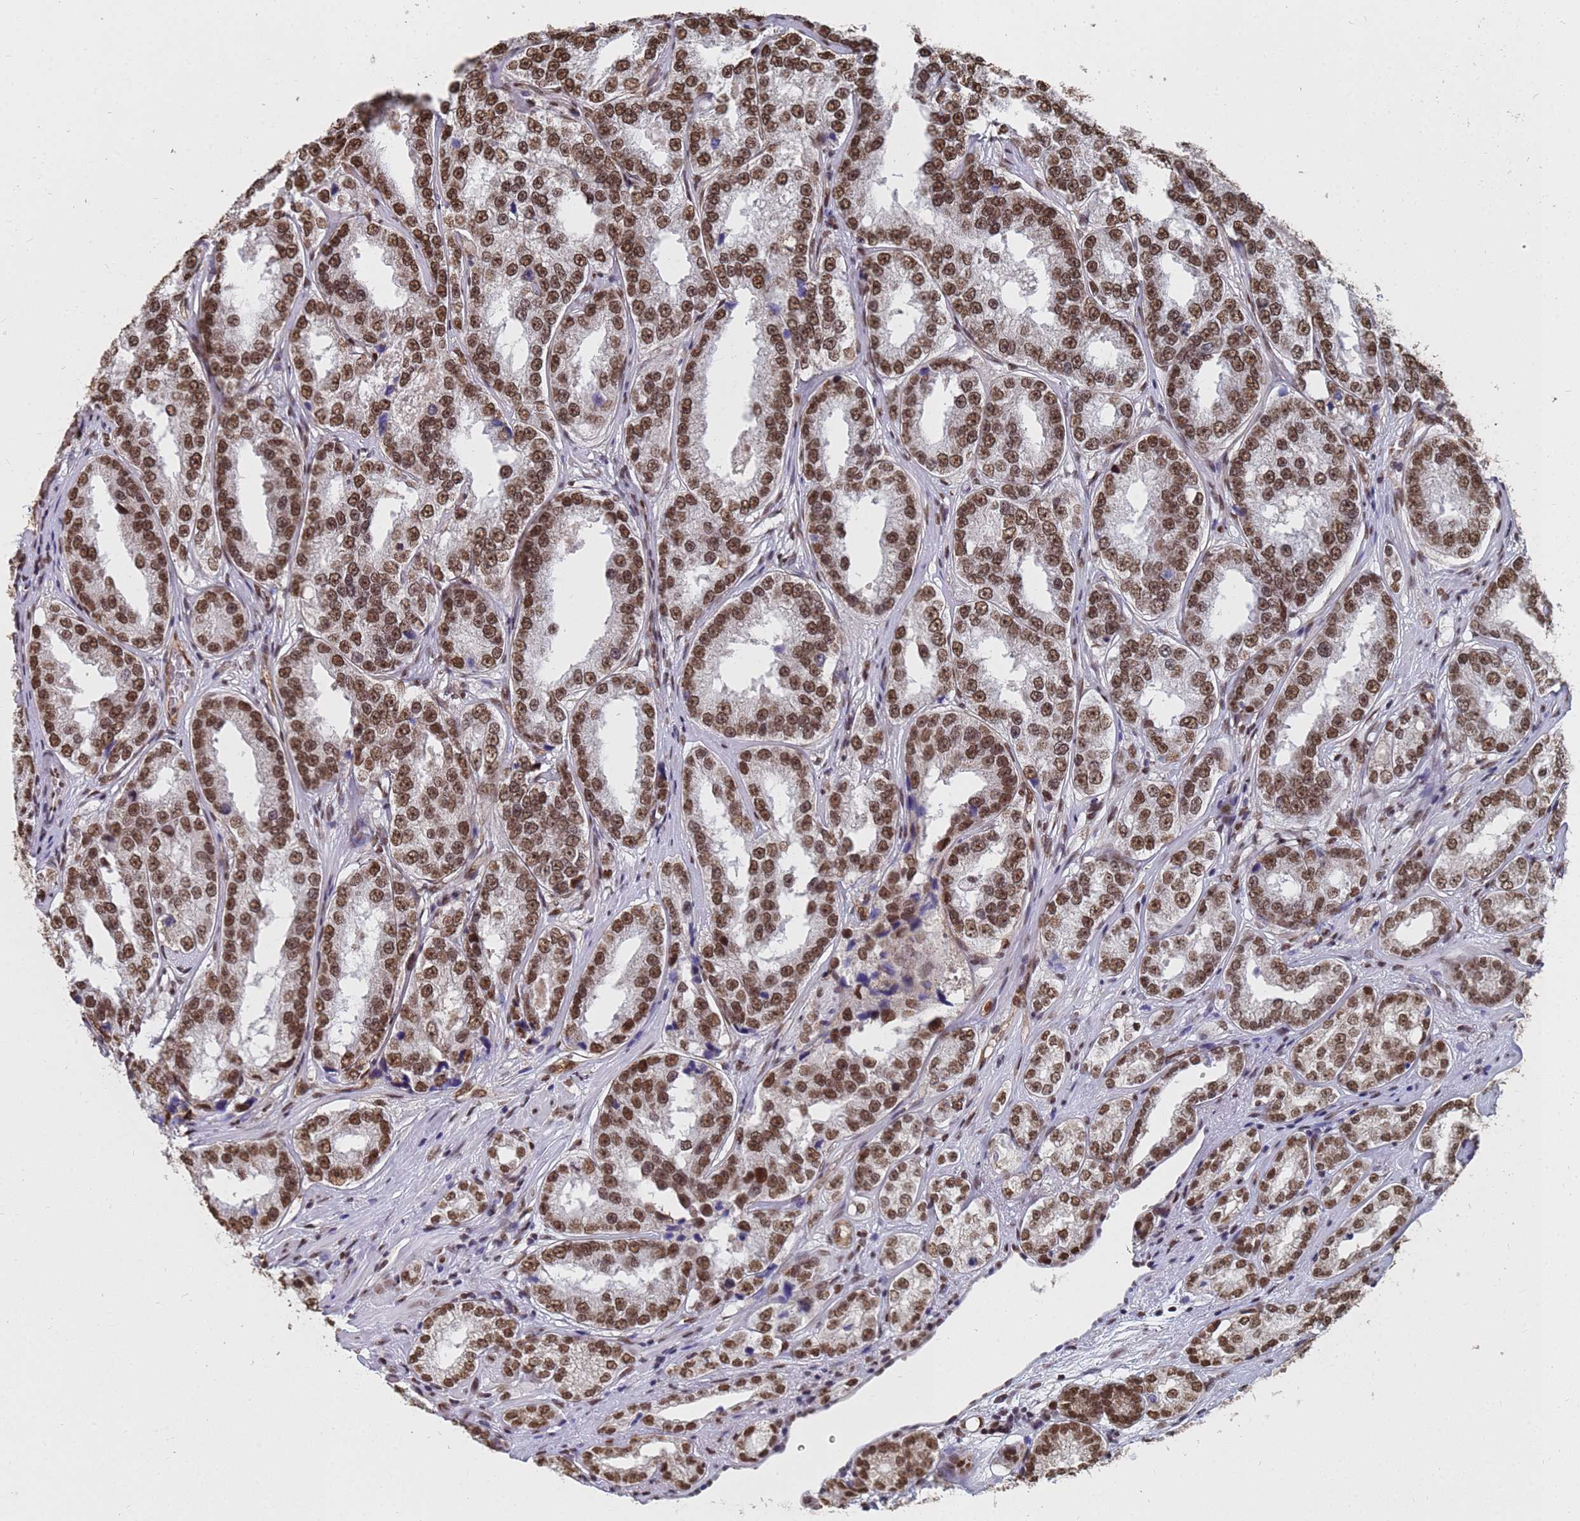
{"staining": {"intensity": "strong", "quantity": ">75%", "location": "nuclear"}, "tissue": "prostate cancer", "cell_type": "Tumor cells", "image_type": "cancer", "snomed": [{"axis": "morphology", "description": "Normal tissue, NOS"}, {"axis": "morphology", "description": "Adenocarcinoma, High grade"}, {"axis": "topography", "description": "Prostate"}], "caption": "This micrograph shows immunohistochemistry (IHC) staining of adenocarcinoma (high-grade) (prostate), with high strong nuclear positivity in about >75% of tumor cells.", "gene": "RAVER2", "patient": {"sex": "male", "age": 83}}